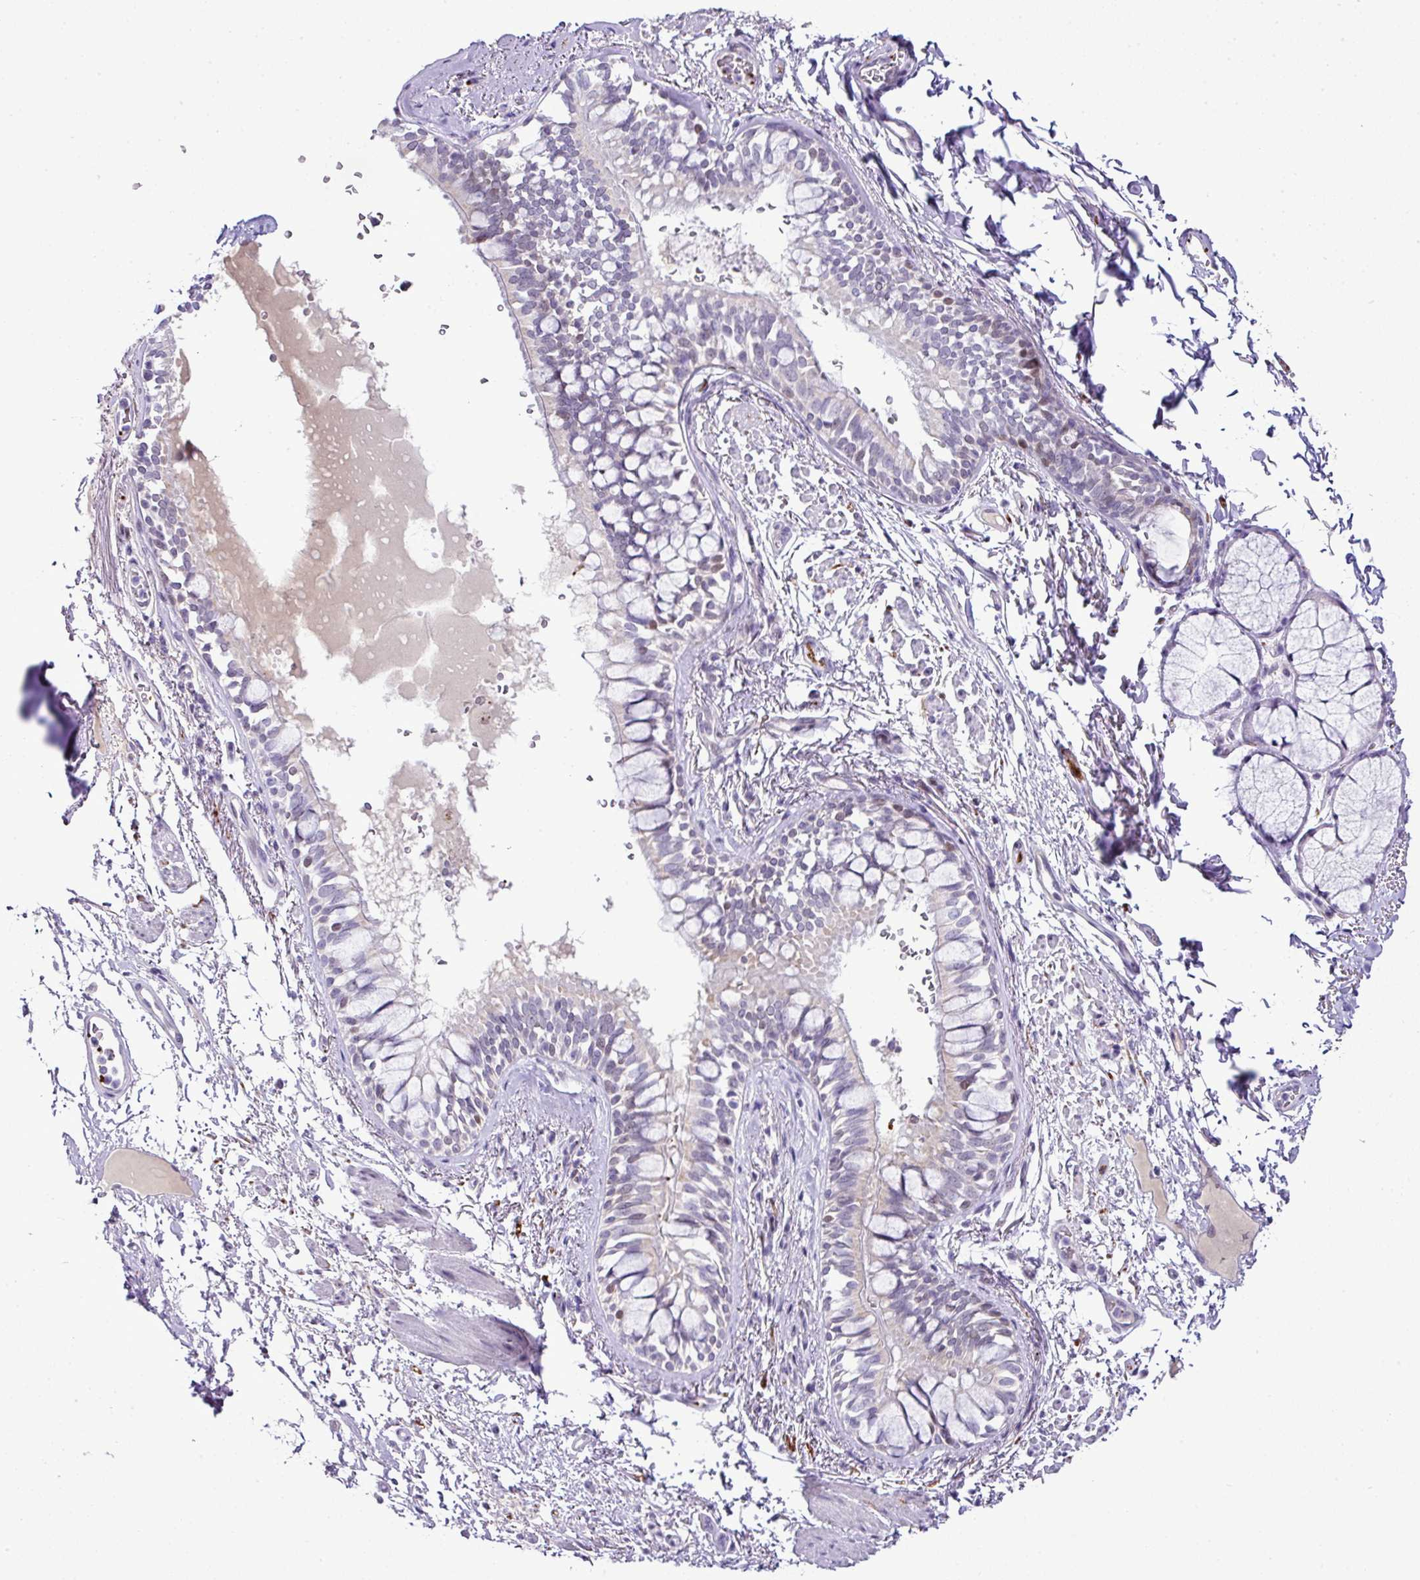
{"staining": {"intensity": "negative", "quantity": "none", "location": "none"}, "tissue": "bronchus", "cell_type": "Respiratory epithelial cells", "image_type": "normal", "snomed": [{"axis": "morphology", "description": "Normal tissue, NOS"}, {"axis": "topography", "description": "Bronchus"}], "caption": "Immunohistochemistry (IHC) photomicrograph of normal bronchus: bronchus stained with DAB (3,3'-diaminobenzidine) reveals no significant protein positivity in respiratory epithelial cells. (Stains: DAB (3,3'-diaminobenzidine) IHC with hematoxylin counter stain, Microscopy: brightfield microscopy at high magnification).", "gene": "CMTM5", "patient": {"sex": "male", "age": 70}}